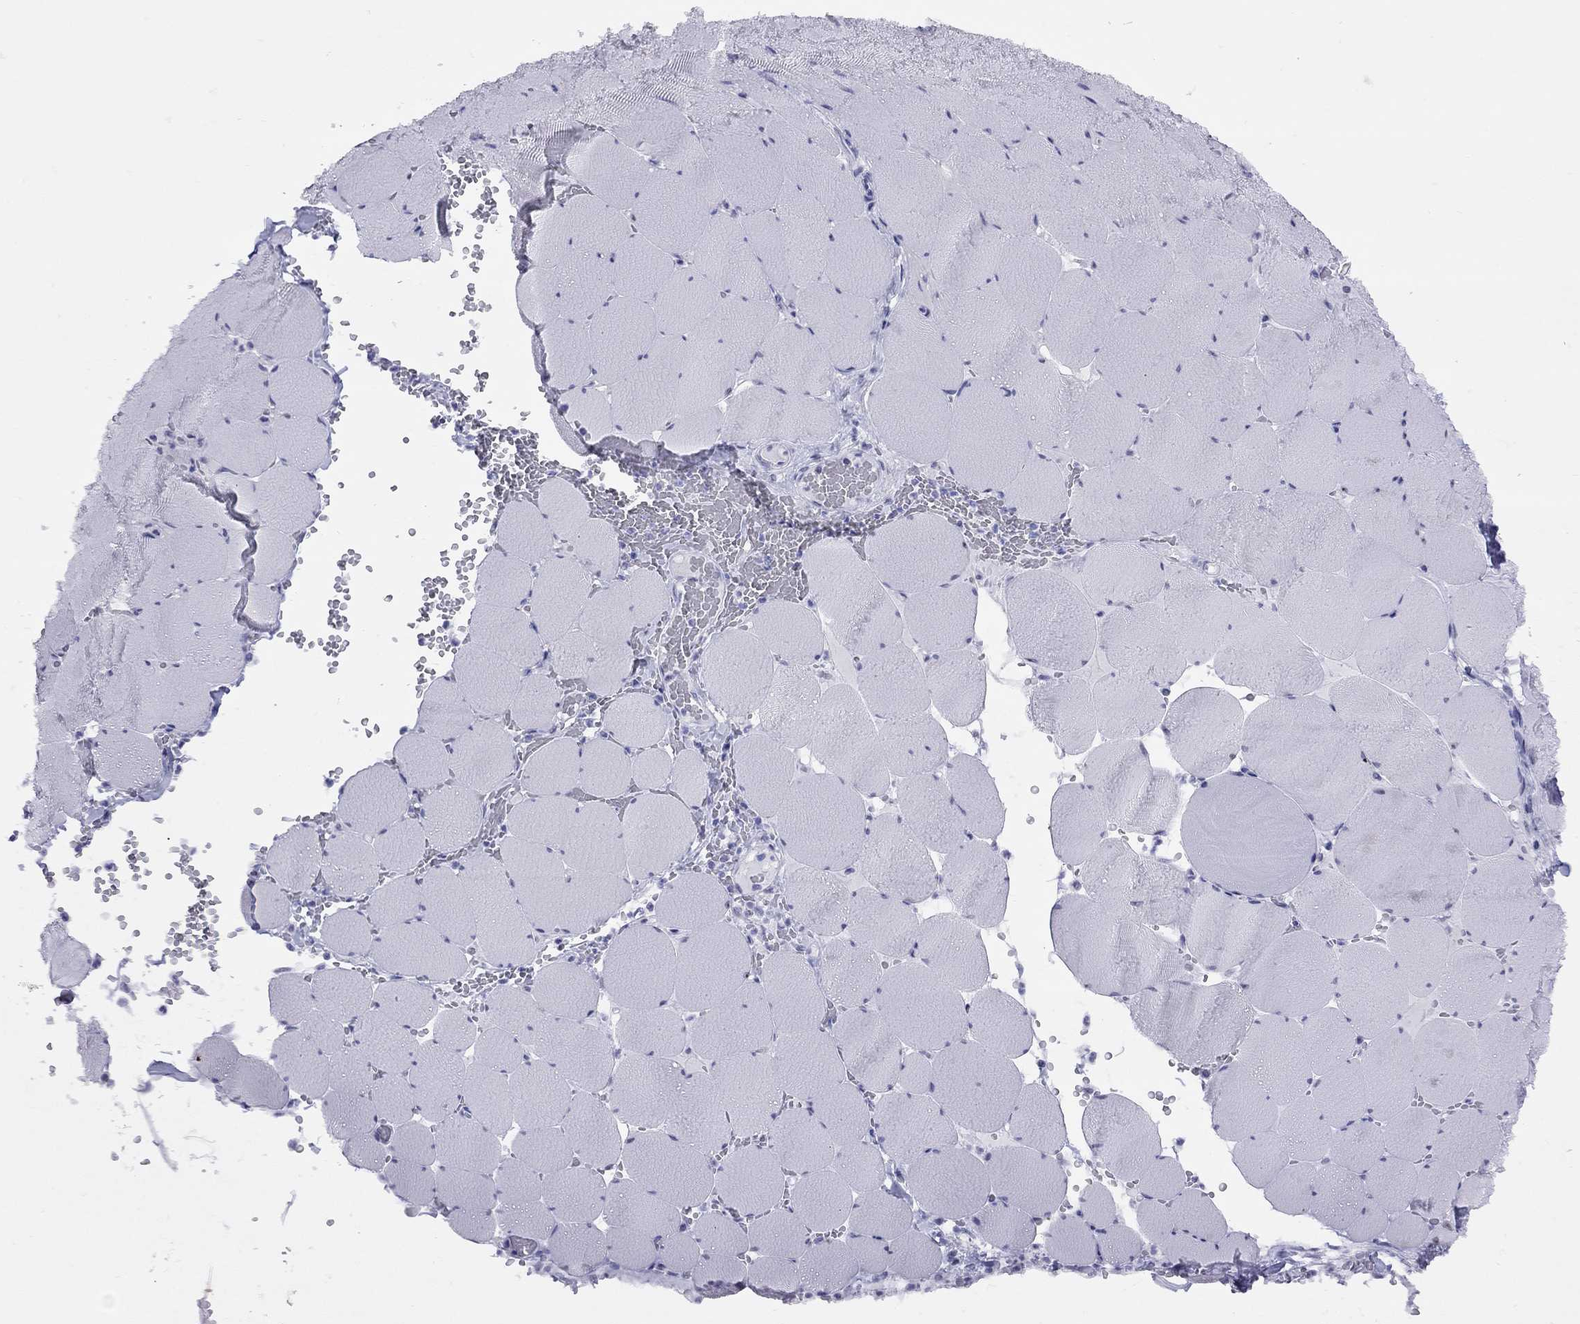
{"staining": {"intensity": "negative", "quantity": "none", "location": "none"}, "tissue": "skeletal muscle", "cell_type": "Myocytes", "image_type": "normal", "snomed": [{"axis": "morphology", "description": "Normal tissue, NOS"}, {"axis": "morphology", "description": "Malignant melanoma, Metastatic site"}, {"axis": "topography", "description": "Skeletal muscle"}], "caption": "This histopathology image is of normal skeletal muscle stained with immunohistochemistry (IHC) to label a protein in brown with the nuclei are counter-stained blue. There is no staining in myocytes. Brightfield microscopy of immunohistochemistry (IHC) stained with DAB (3,3'-diaminobenzidine) (brown) and hematoxylin (blue), captured at high magnification.", "gene": "LYAR", "patient": {"sex": "male", "age": 50}}